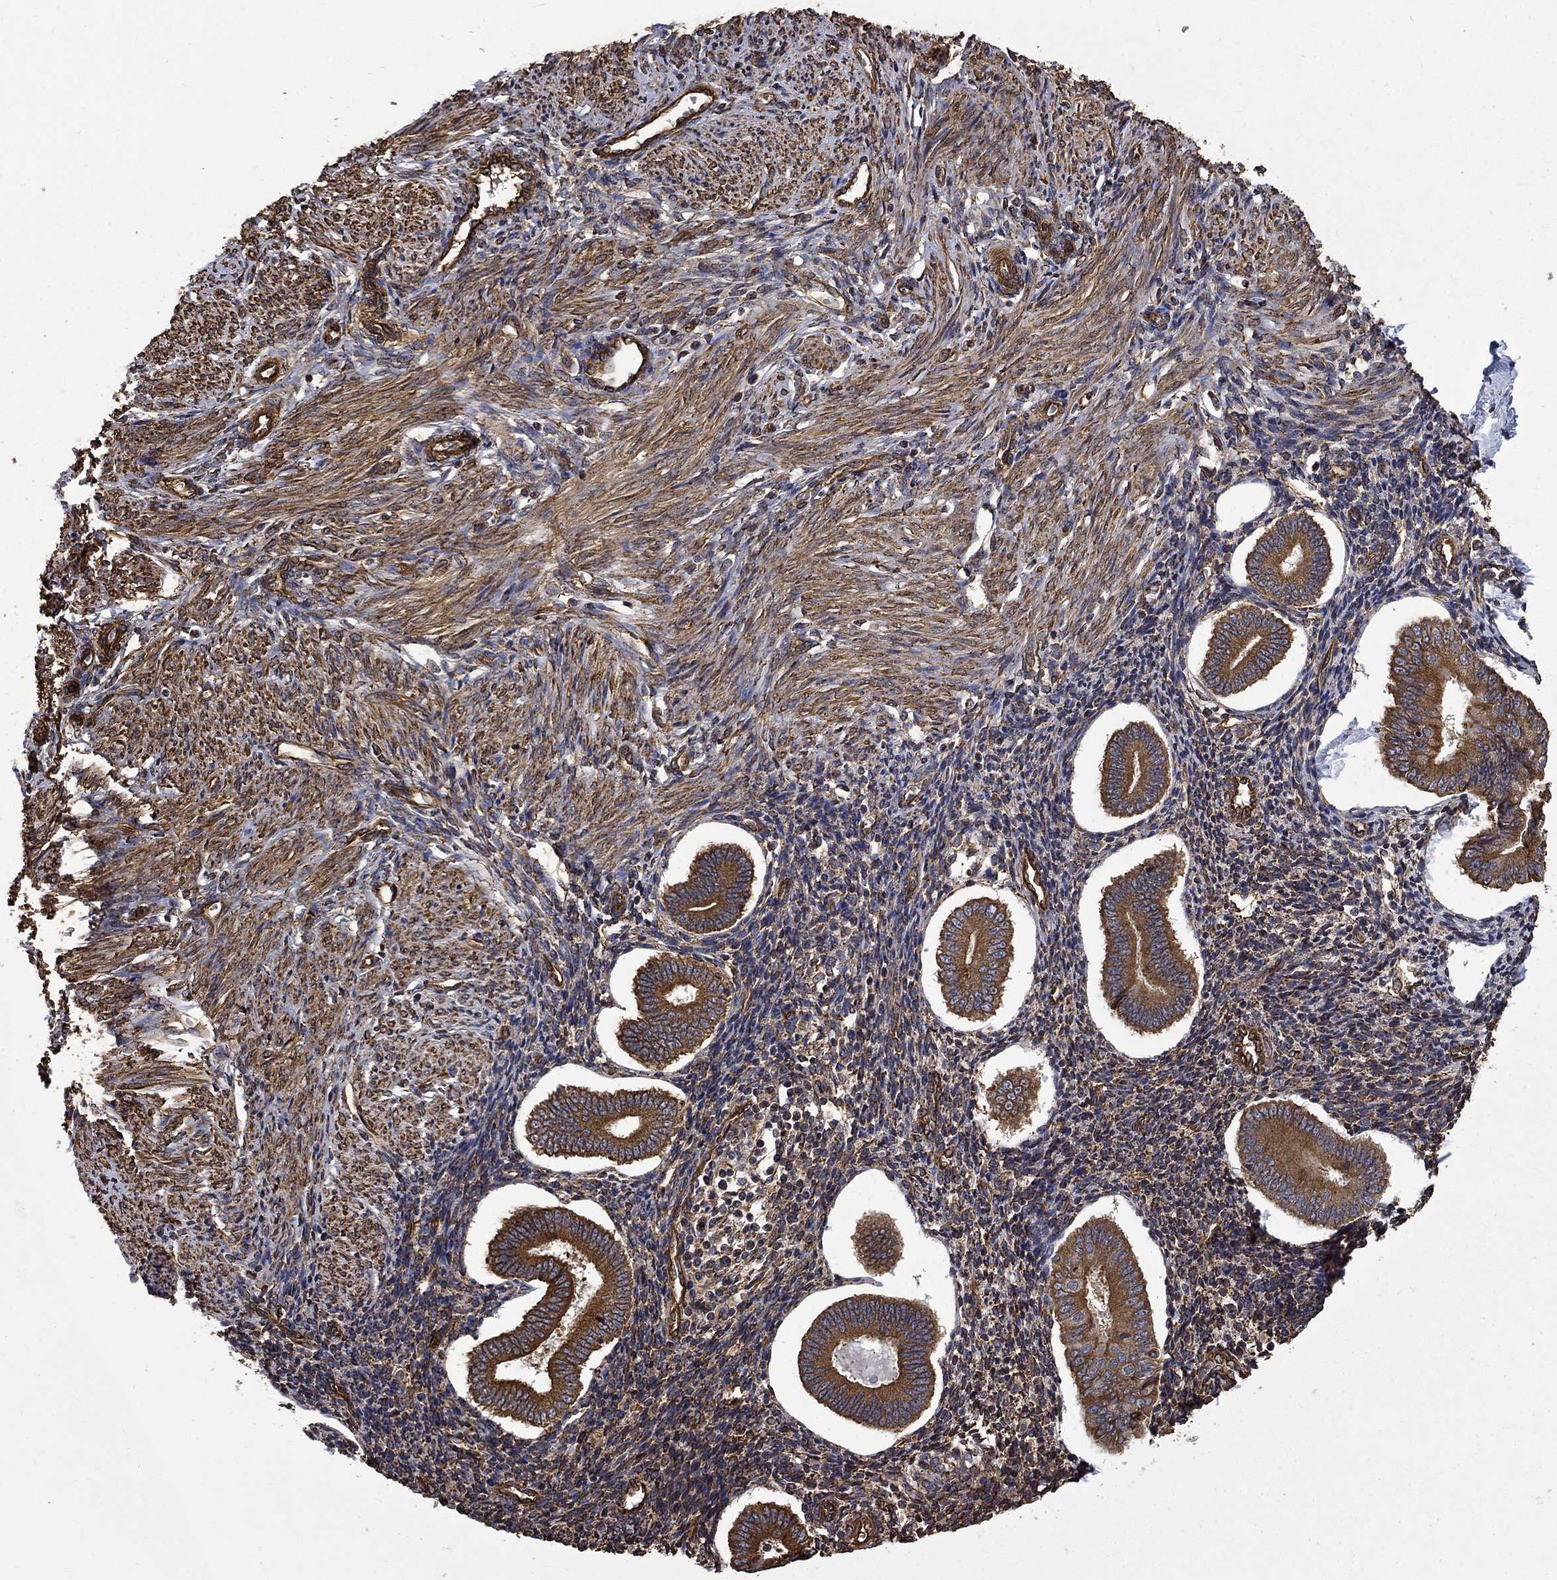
{"staining": {"intensity": "weak", "quantity": ">75%", "location": "cytoplasmic/membranous"}, "tissue": "endometrium", "cell_type": "Cells in endometrial stroma", "image_type": "normal", "snomed": [{"axis": "morphology", "description": "Normal tissue, NOS"}, {"axis": "topography", "description": "Endometrium"}], "caption": "This is an image of IHC staining of unremarkable endometrium, which shows weak expression in the cytoplasmic/membranous of cells in endometrial stroma.", "gene": "CUTC", "patient": {"sex": "female", "age": 40}}